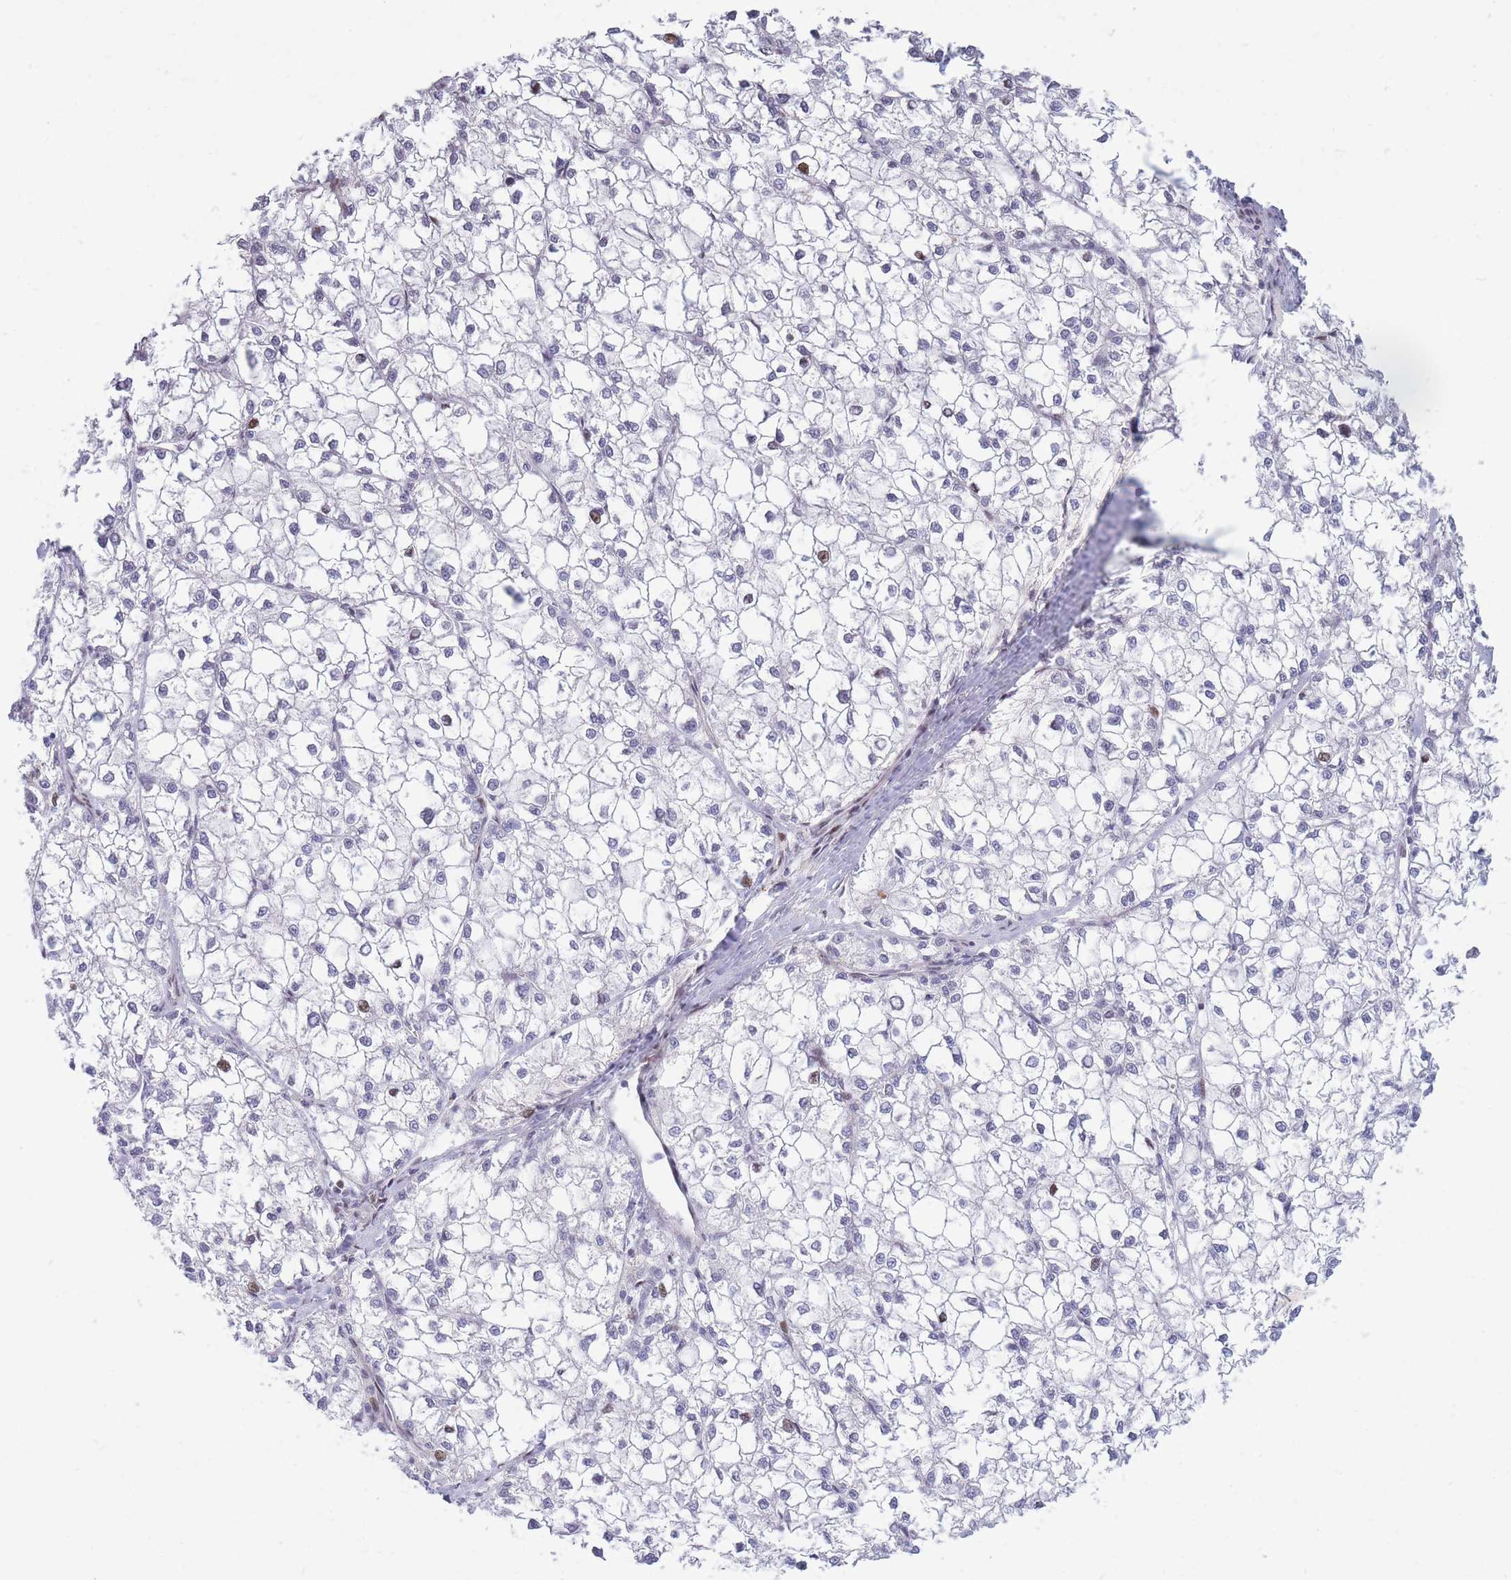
{"staining": {"intensity": "moderate", "quantity": "<25%", "location": "nuclear"}, "tissue": "liver cancer", "cell_type": "Tumor cells", "image_type": "cancer", "snomed": [{"axis": "morphology", "description": "Carcinoma, Hepatocellular, NOS"}, {"axis": "topography", "description": "Liver"}], "caption": "Immunohistochemical staining of human liver cancer (hepatocellular carcinoma) displays low levels of moderate nuclear protein staining in approximately <25% of tumor cells. The staining is performed using DAB brown chromogen to label protein expression. The nuclei are counter-stained blue using hematoxylin.", "gene": "MOB4", "patient": {"sex": "female", "age": 43}}